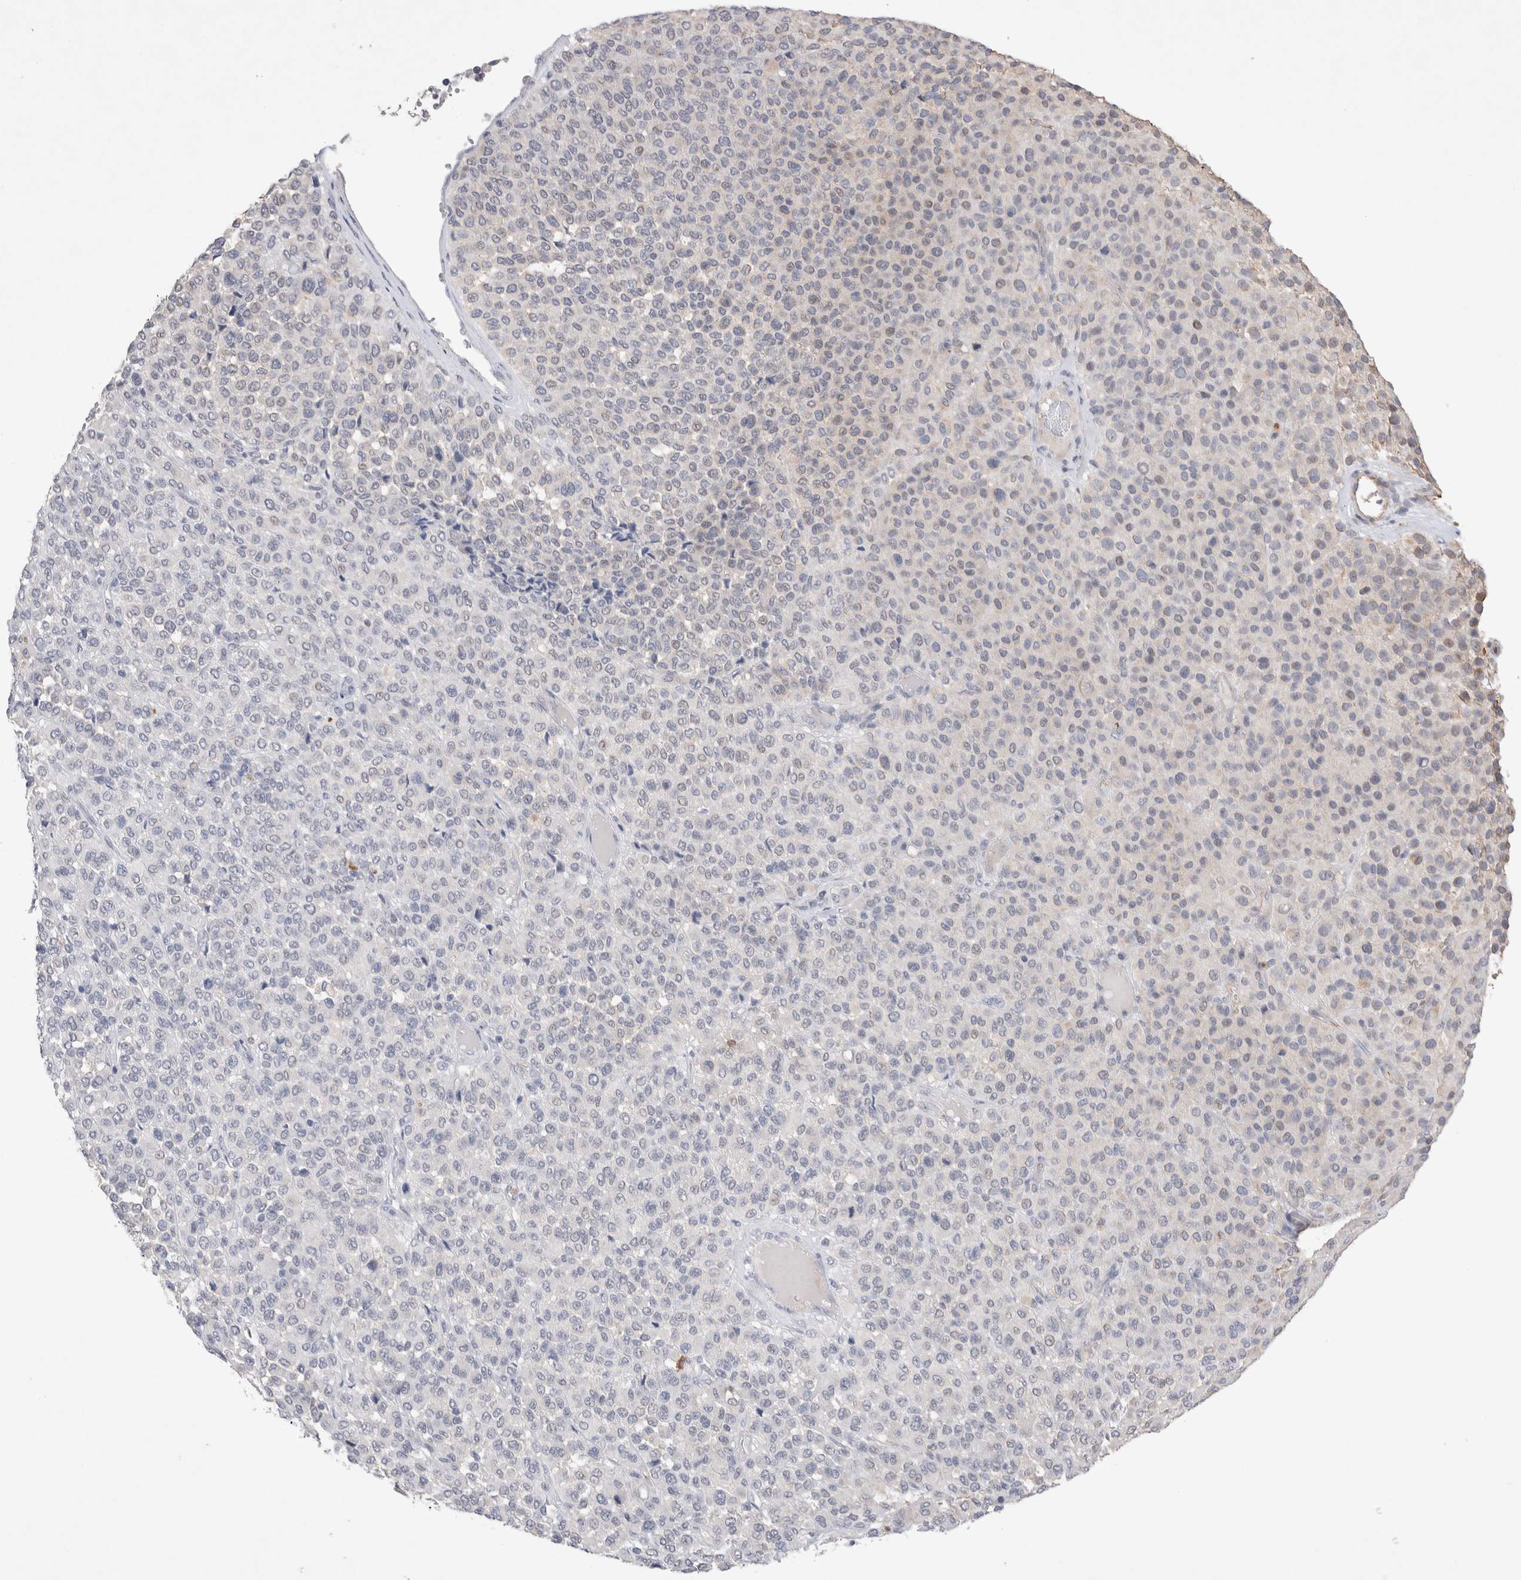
{"staining": {"intensity": "negative", "quantity": "none", "location": "none"}, "tissue": "melanoma", "cell_type": "Tumor cells", "image_type": "cancer", "snomed": [{"axis": "morphology", "description": "Malignant melanoma, Metastatic site"}, {"axis": "topography", "description": "Pancreas"}], "caption": "Protein analysis of melanoma exhibits no significant staining in tumor cells.", "gene": "FFAR2", "patient": {"sex": "female", "age": 30}}